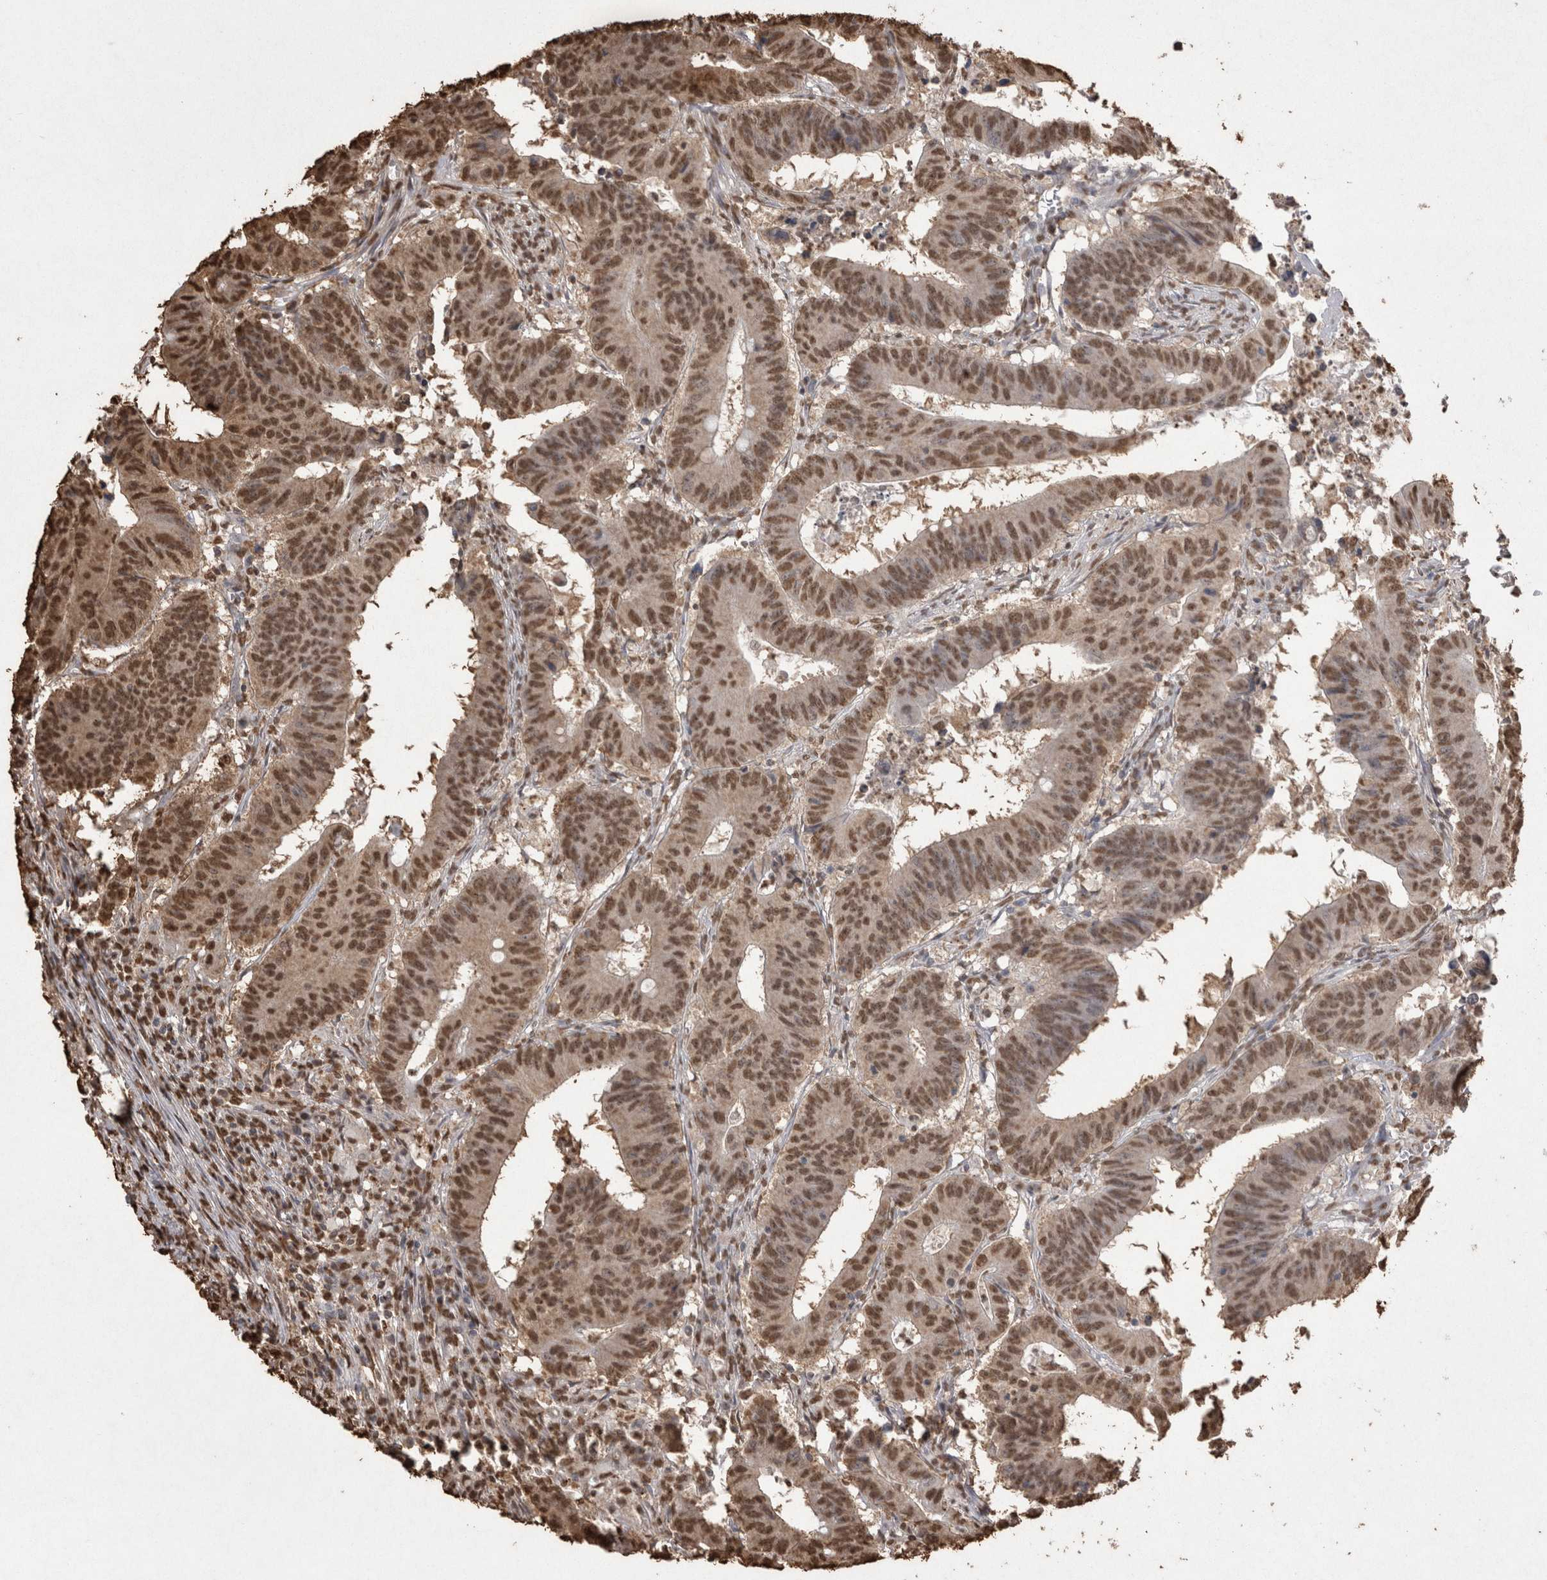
{"staining": {"intensity": "moderate", "quantity": ">75%", "location": "nuclear"}, "tissue": "colorectal cancer", "cell_type": "Tumor cells", "image_type": "cancer", "snomed": [{"axis": "morphology", "description": "Adenocarcinoma, NOS"}, {"axis": "topography", "description": "Colon"}], "caption": "About >75% of tumor cells in human colorectal adenocarcinoma show moderate nuclear protein expression as visualized by brown immunohistochemical staining.", "gene": "POU5F1", "patient": {"sex": "male", "age": 45}}